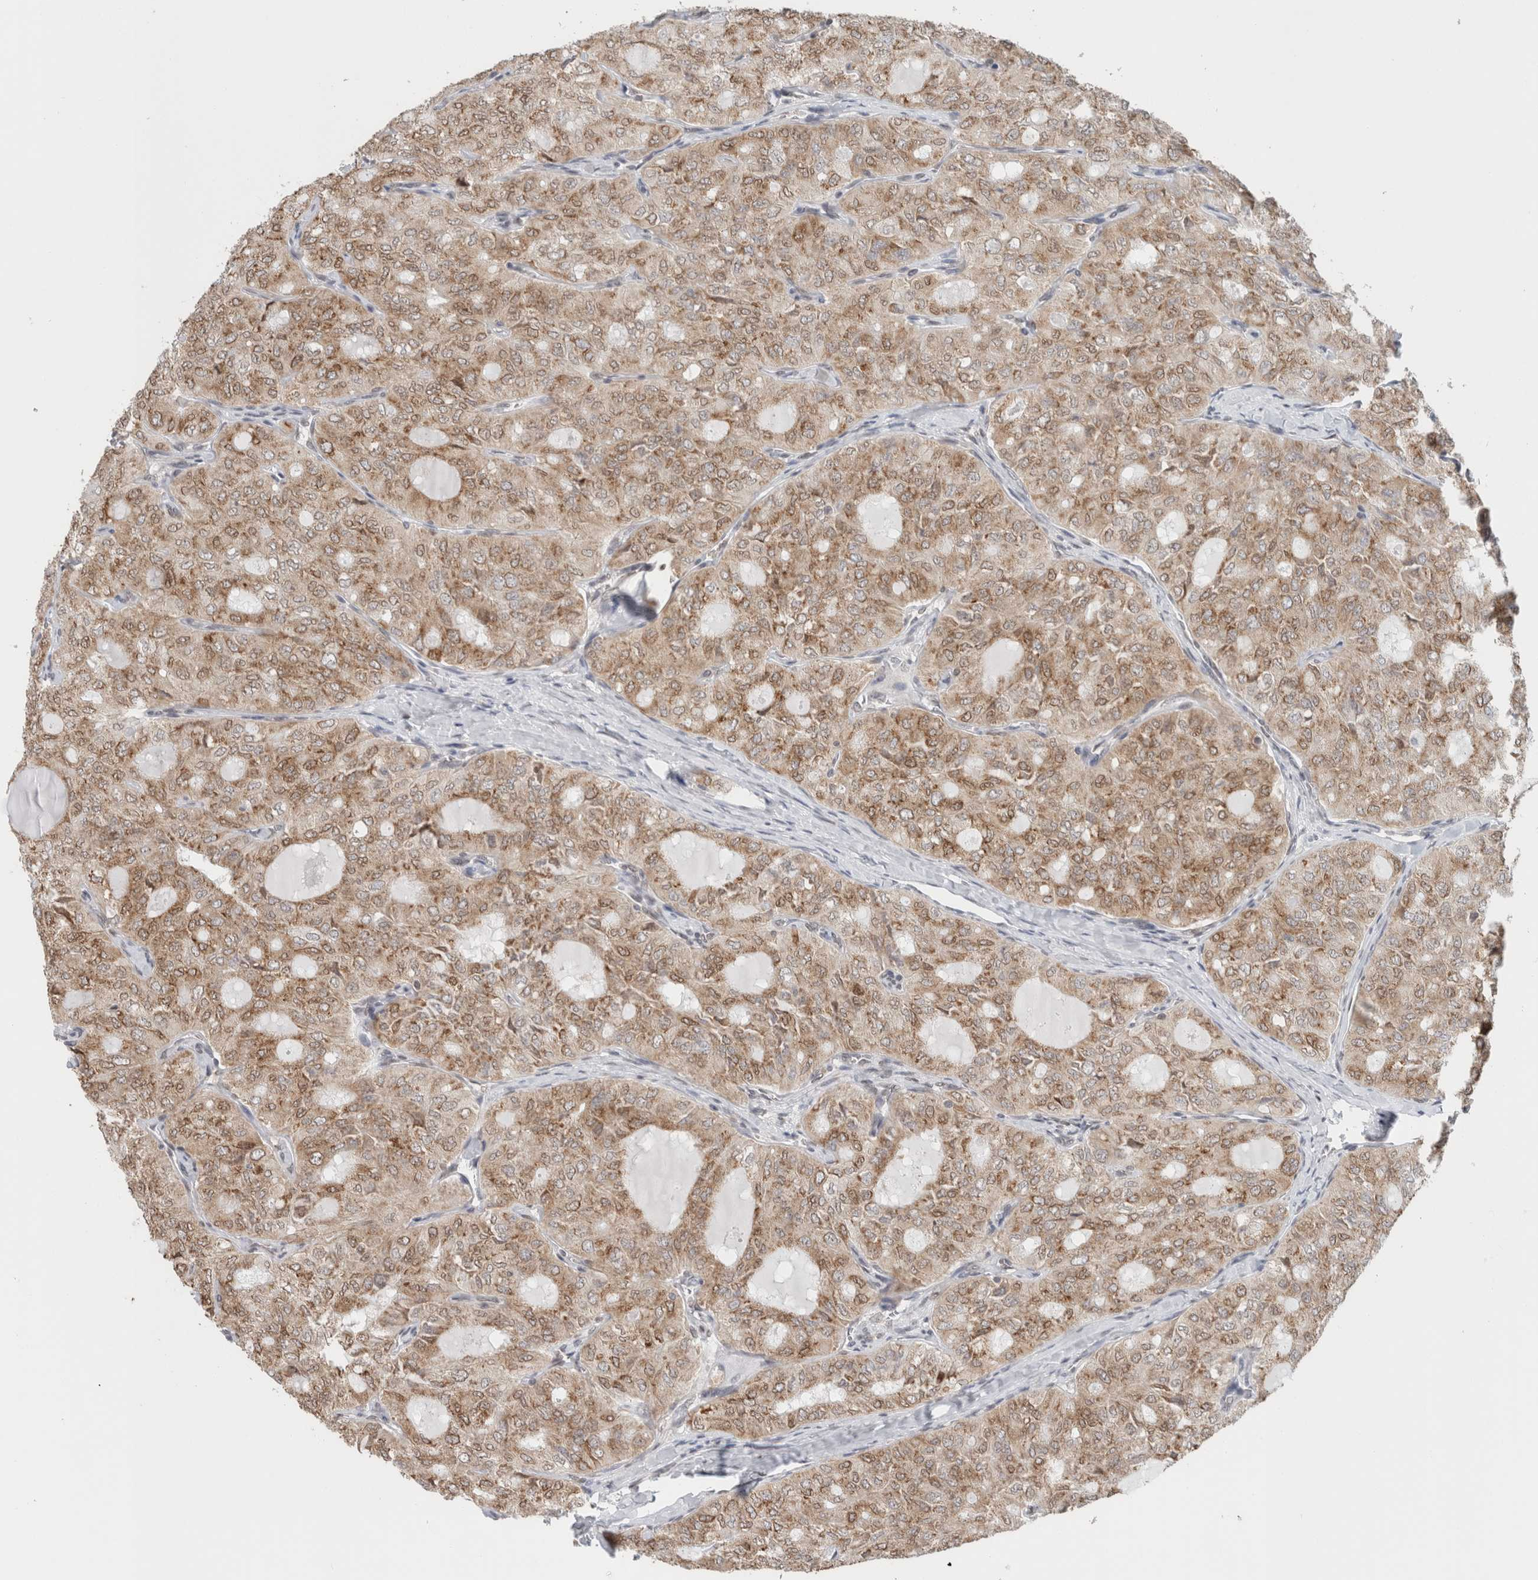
{"staining": {"intensity": "moderate", "quantity": ">75%", "location": "cytoplasmic/membranous,nuclear"}, "tissue": "thyroid cancer", "cell_type": "Tumor cells", "image_type": "cancer", "snomed": [{"axis": "morphology", "description": "Follicular adenoma carcinoma, NOS"}, {"axis": "topography", "description": "Thyroid gland"}], "caption": "There is medium levels of moderate cytoplasmic/membranous and nuclear expression in tumor cells of follicular adenoma carcinoma (thyroid), as demonstrated by immunohistochemical staining (brown color).", "gene": "RBMX2", "patient": {"sex": "male", "age": 75}}